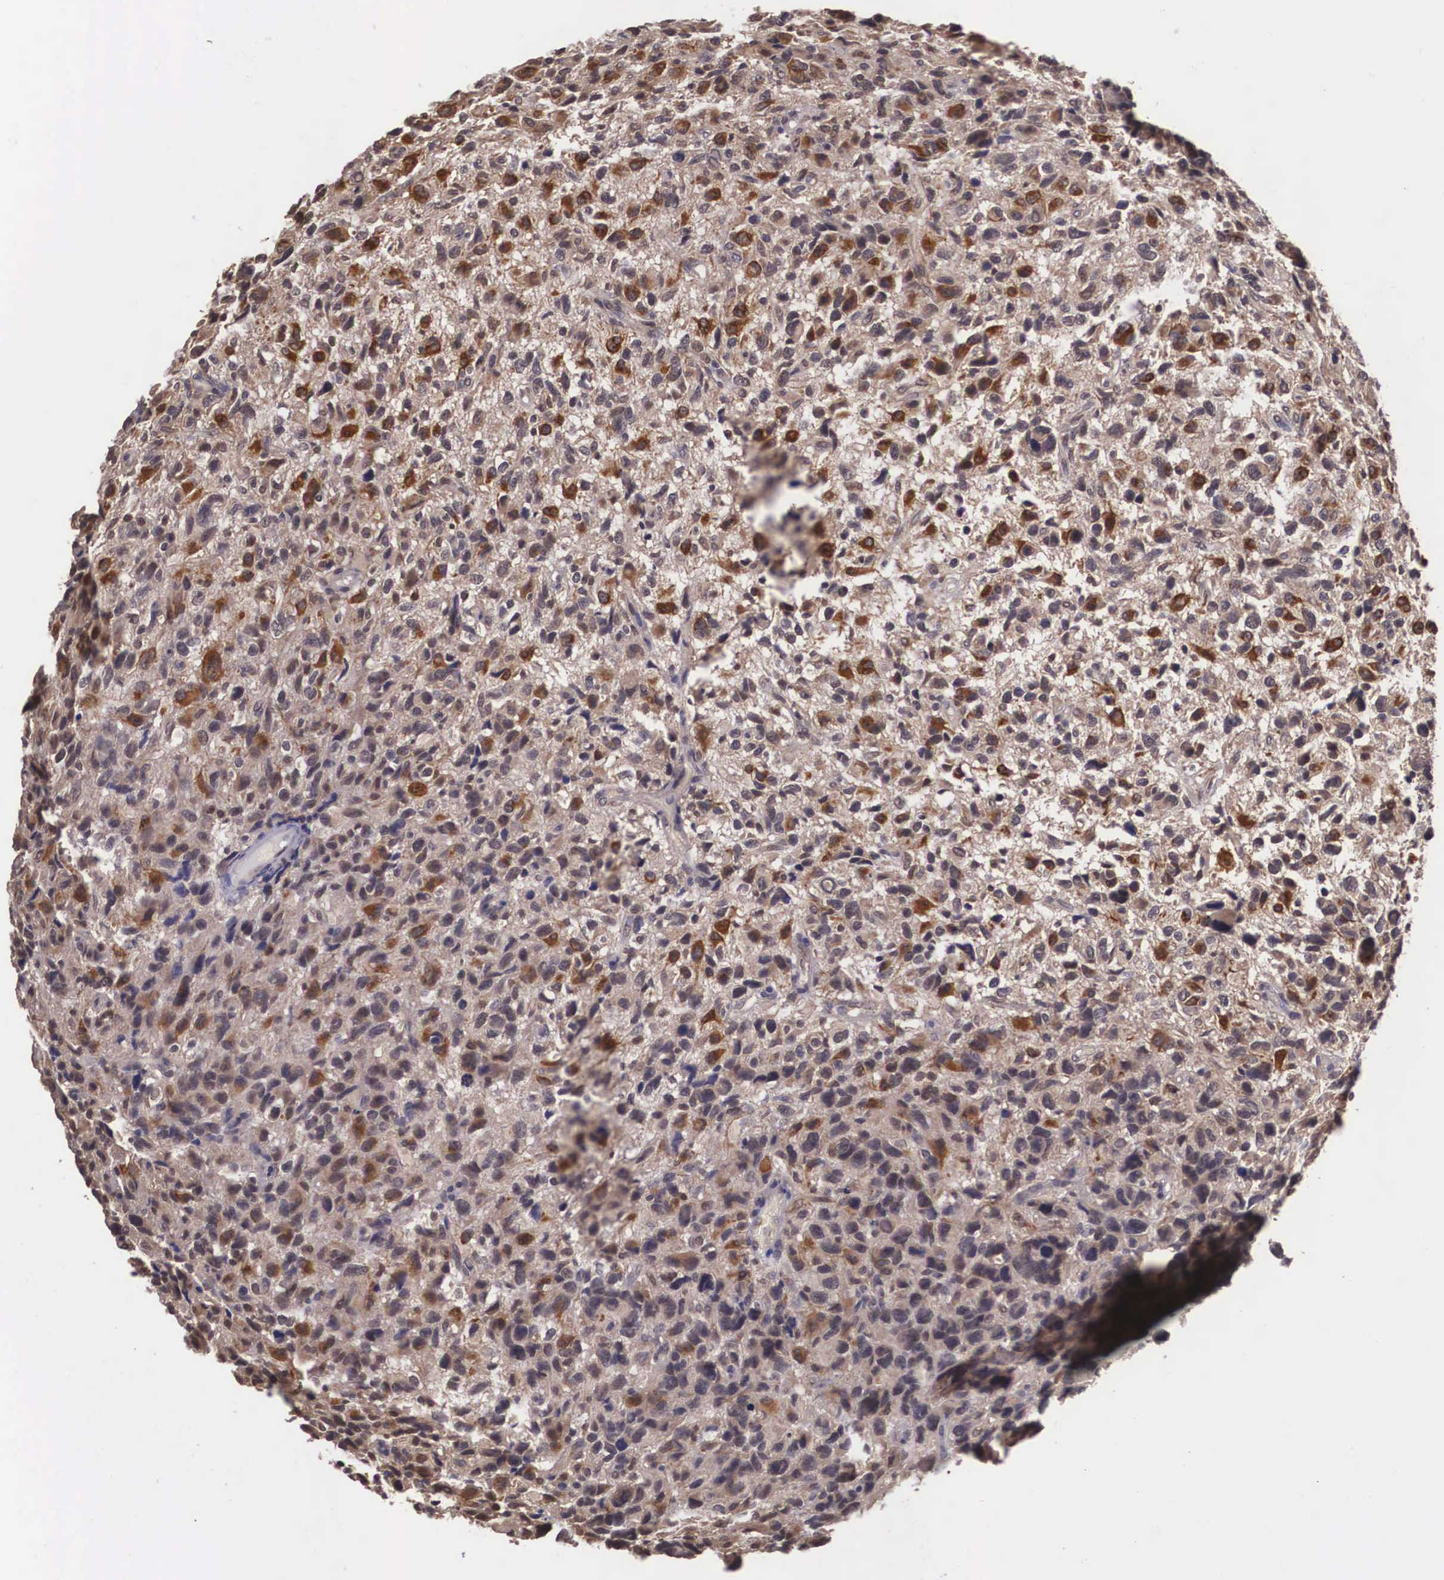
{"staining": {"intensity": "moderate", "quantity": ">75%", "location": "cytoplasmic/membranous"}, "tissue": "glioma", "cell_type": "Tumor cells", "image_type": "cancer", "snomed": [{"axis": "morphology", "description": "Glioma, malignant, High grade"}, {"axis": "topography", "description": "Brain"}], "caption": "Immunohistochemistry of high-grade glioma (malignant) reveals medium levels of moderate cytoplasmic/membranous staining in about >75% of tumor cells.", "gene": "VASH1", "patient": {"sex": "female", "age": 60}}